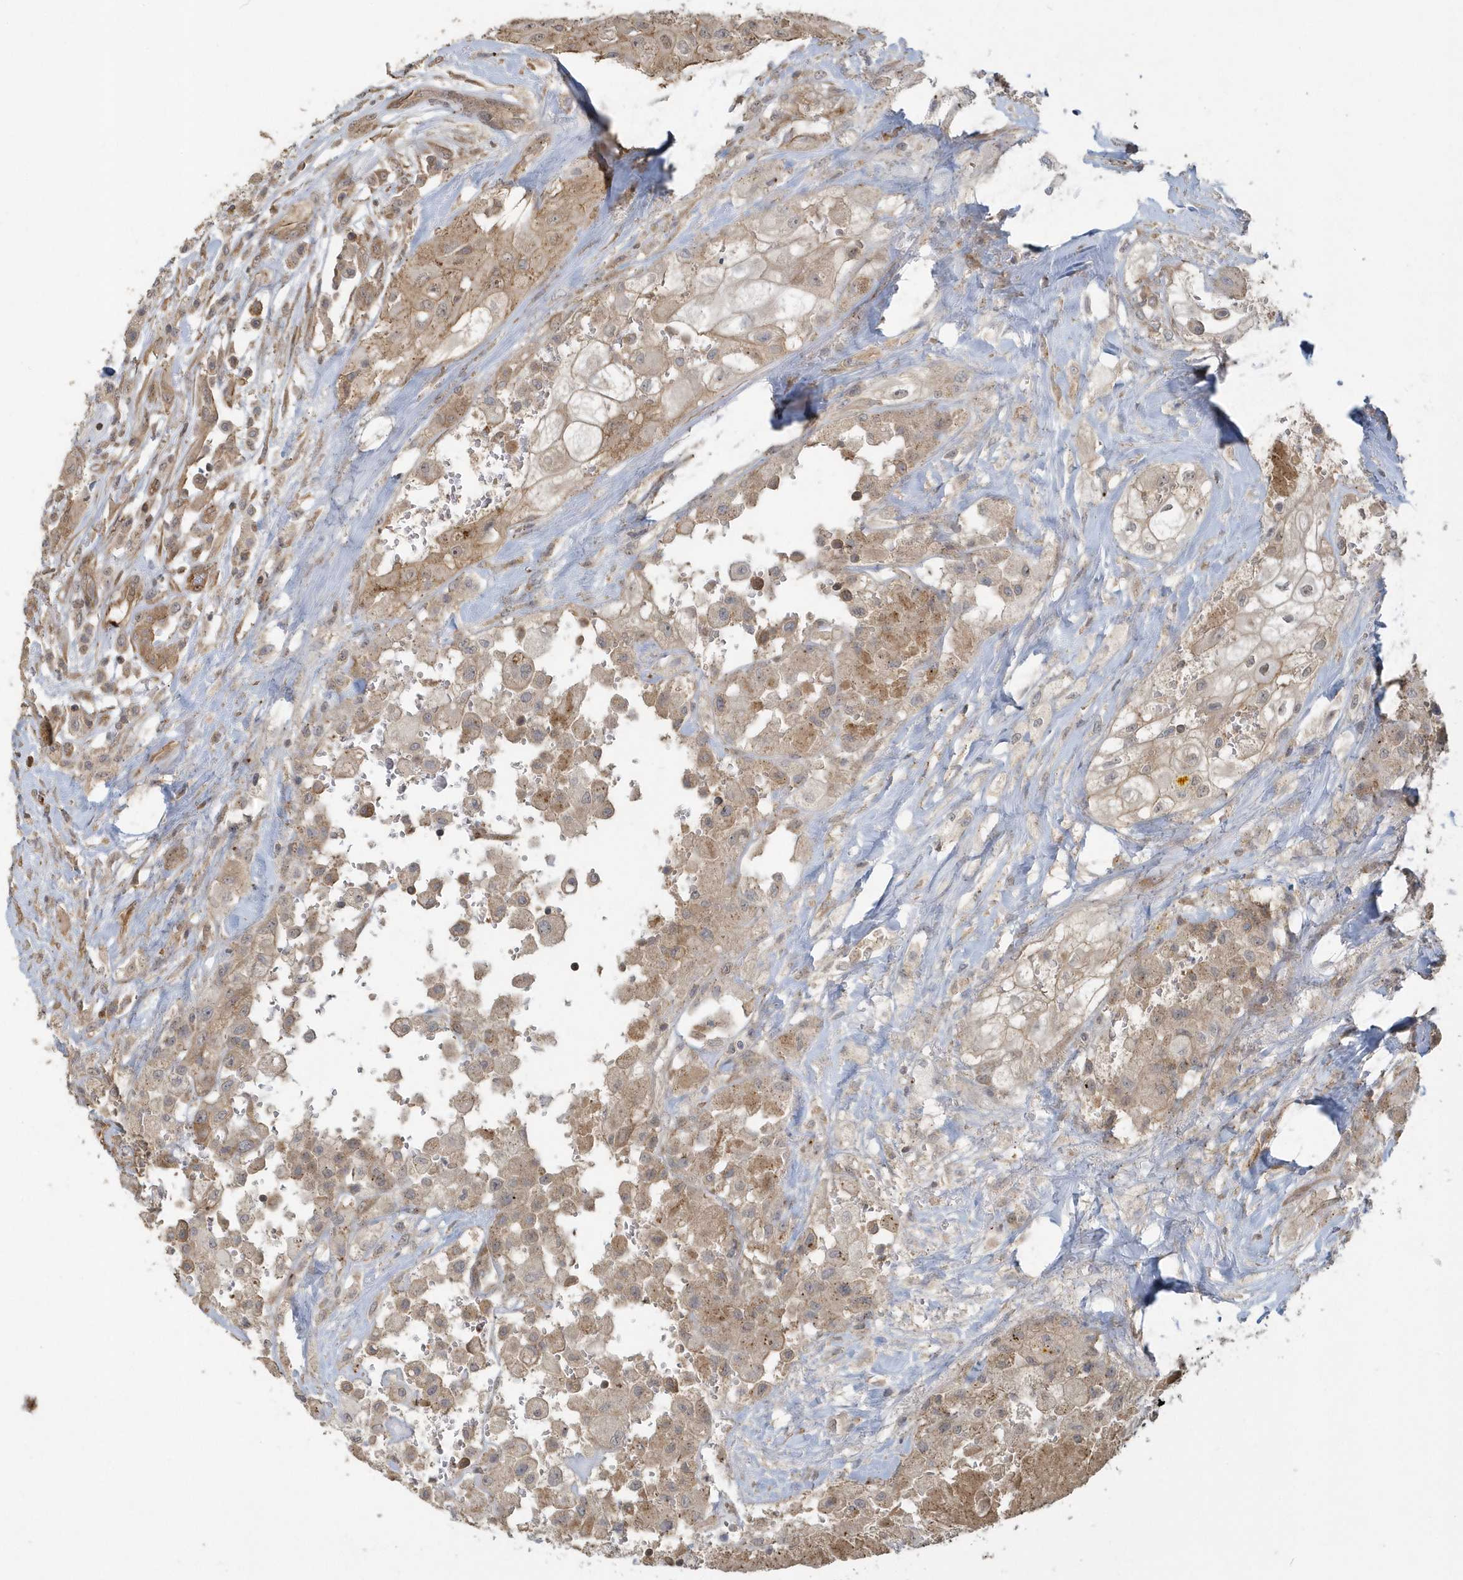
{"staining": {"intensity": "moderate", "quantity": ">75%", "location": "cytoplasmic/membranous"}, "tissue": "thyroid cancer", "cell_type": "Tumor cells", "image_type": "cancer", "snomed": [{"axis": "morphology", "description": "Papillary adenocarcinoma, NOS"}, {"axis": "topography", "description": "Thyroid gland"}], "caption": "Thyroid papillary adenocarcinoma tissue demonstrates moderate cytoplasmic/membranous staining in about >75% of tumor cells", "gene": "STIM2", "patient": {"sex": "female", "age": 59}}